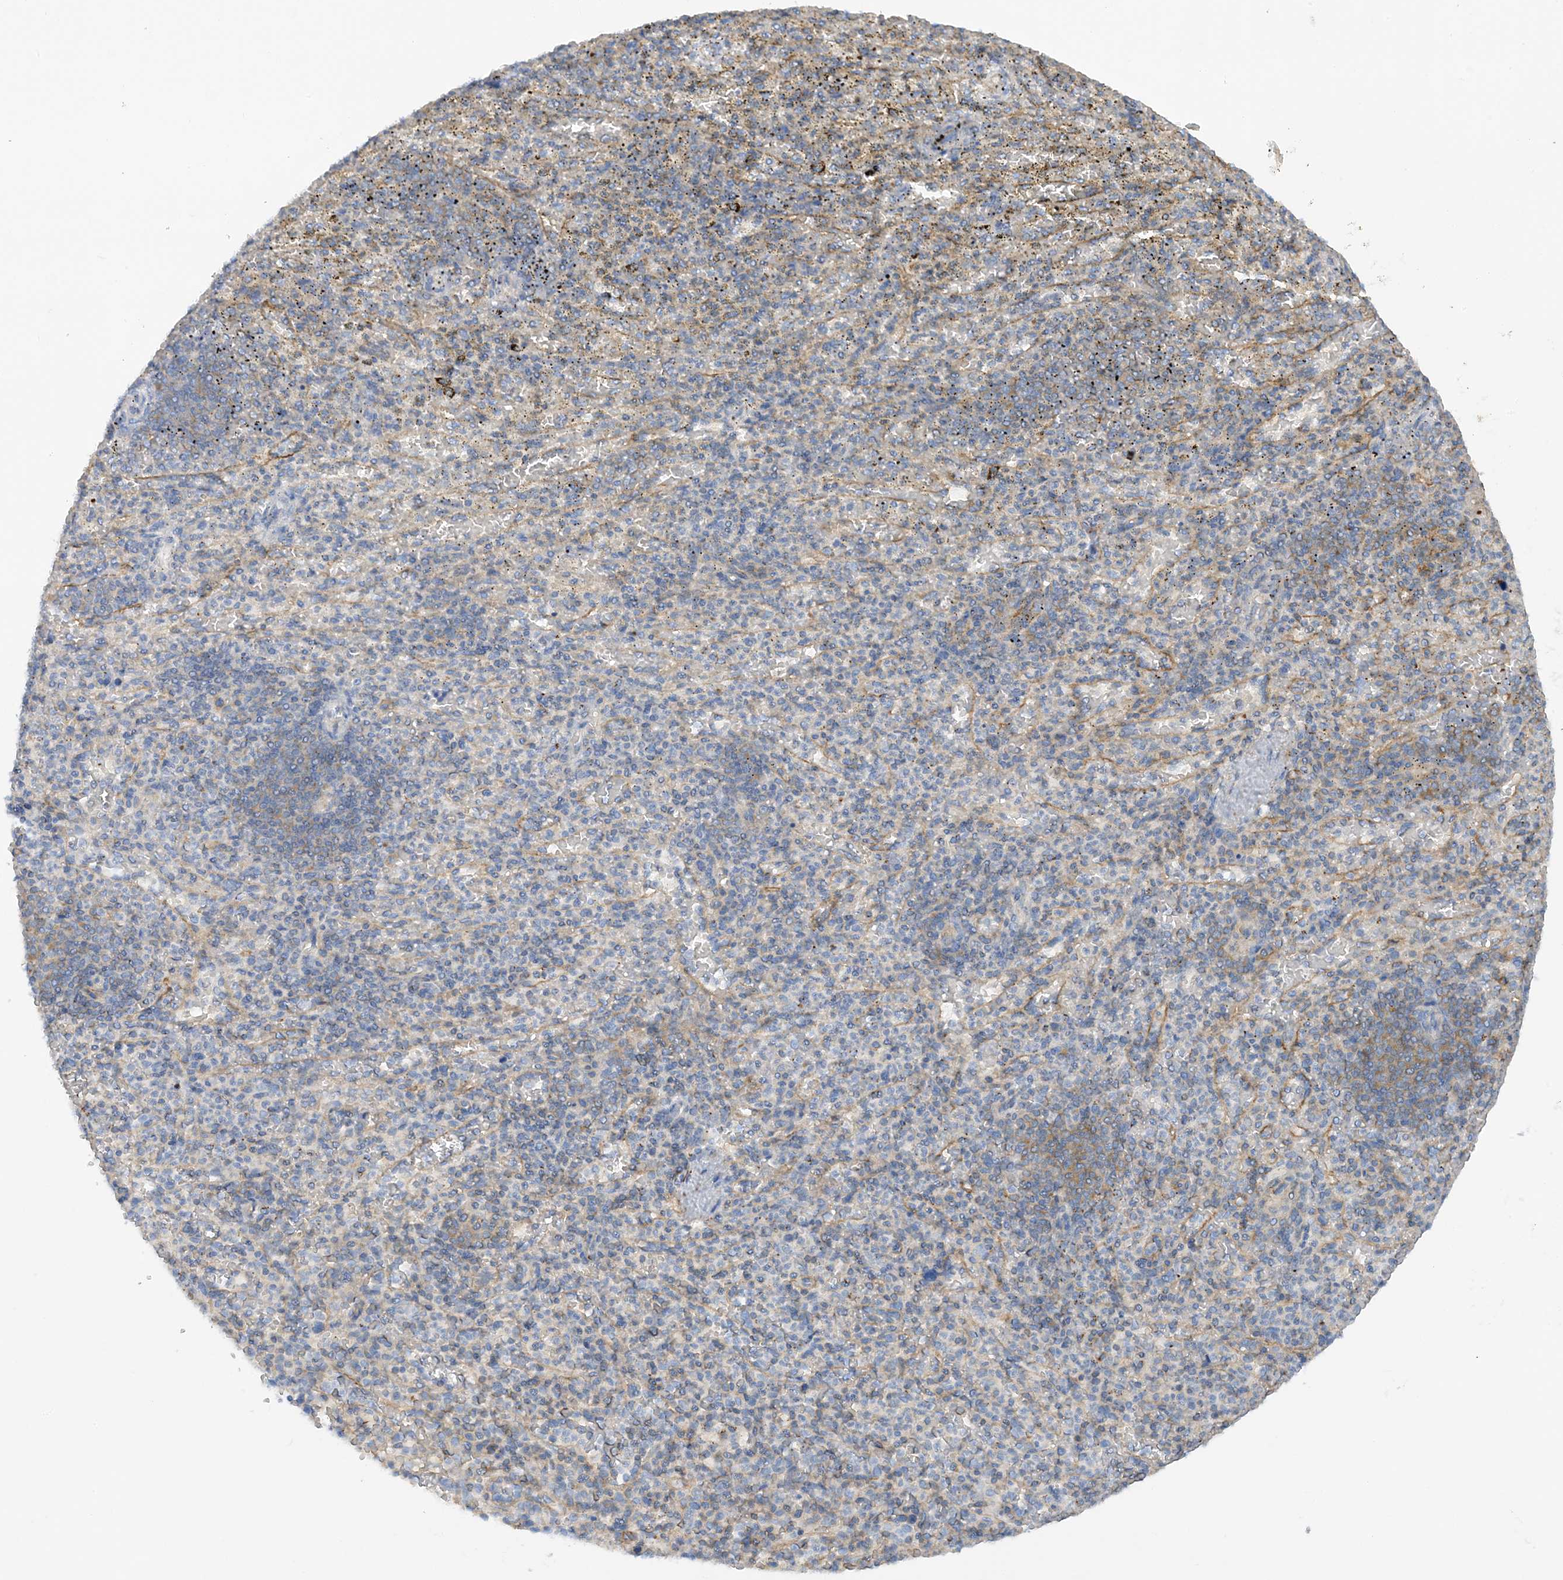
{"staining": {"intensity": "negative", "quantity": "none", "location": "none"}, "tissue": "spleen", "cell_type": "Cells in red pulp", "image_type": "normal", "snomed": [{"axis": "morphology", "description": "Normal tissue, NOS"}, {"axis": "topography", "description": "Spleen"}], "caption": "DAB (3,3'-diaminobenzidine) immunohistochemical staining of benign human spleen exhibits no significant expression in cells in red pulp. (IHC, brightfield microscopy, high magnification).", "gene": "CALHM5", "patient": {"sex": "female", "age": 74}}